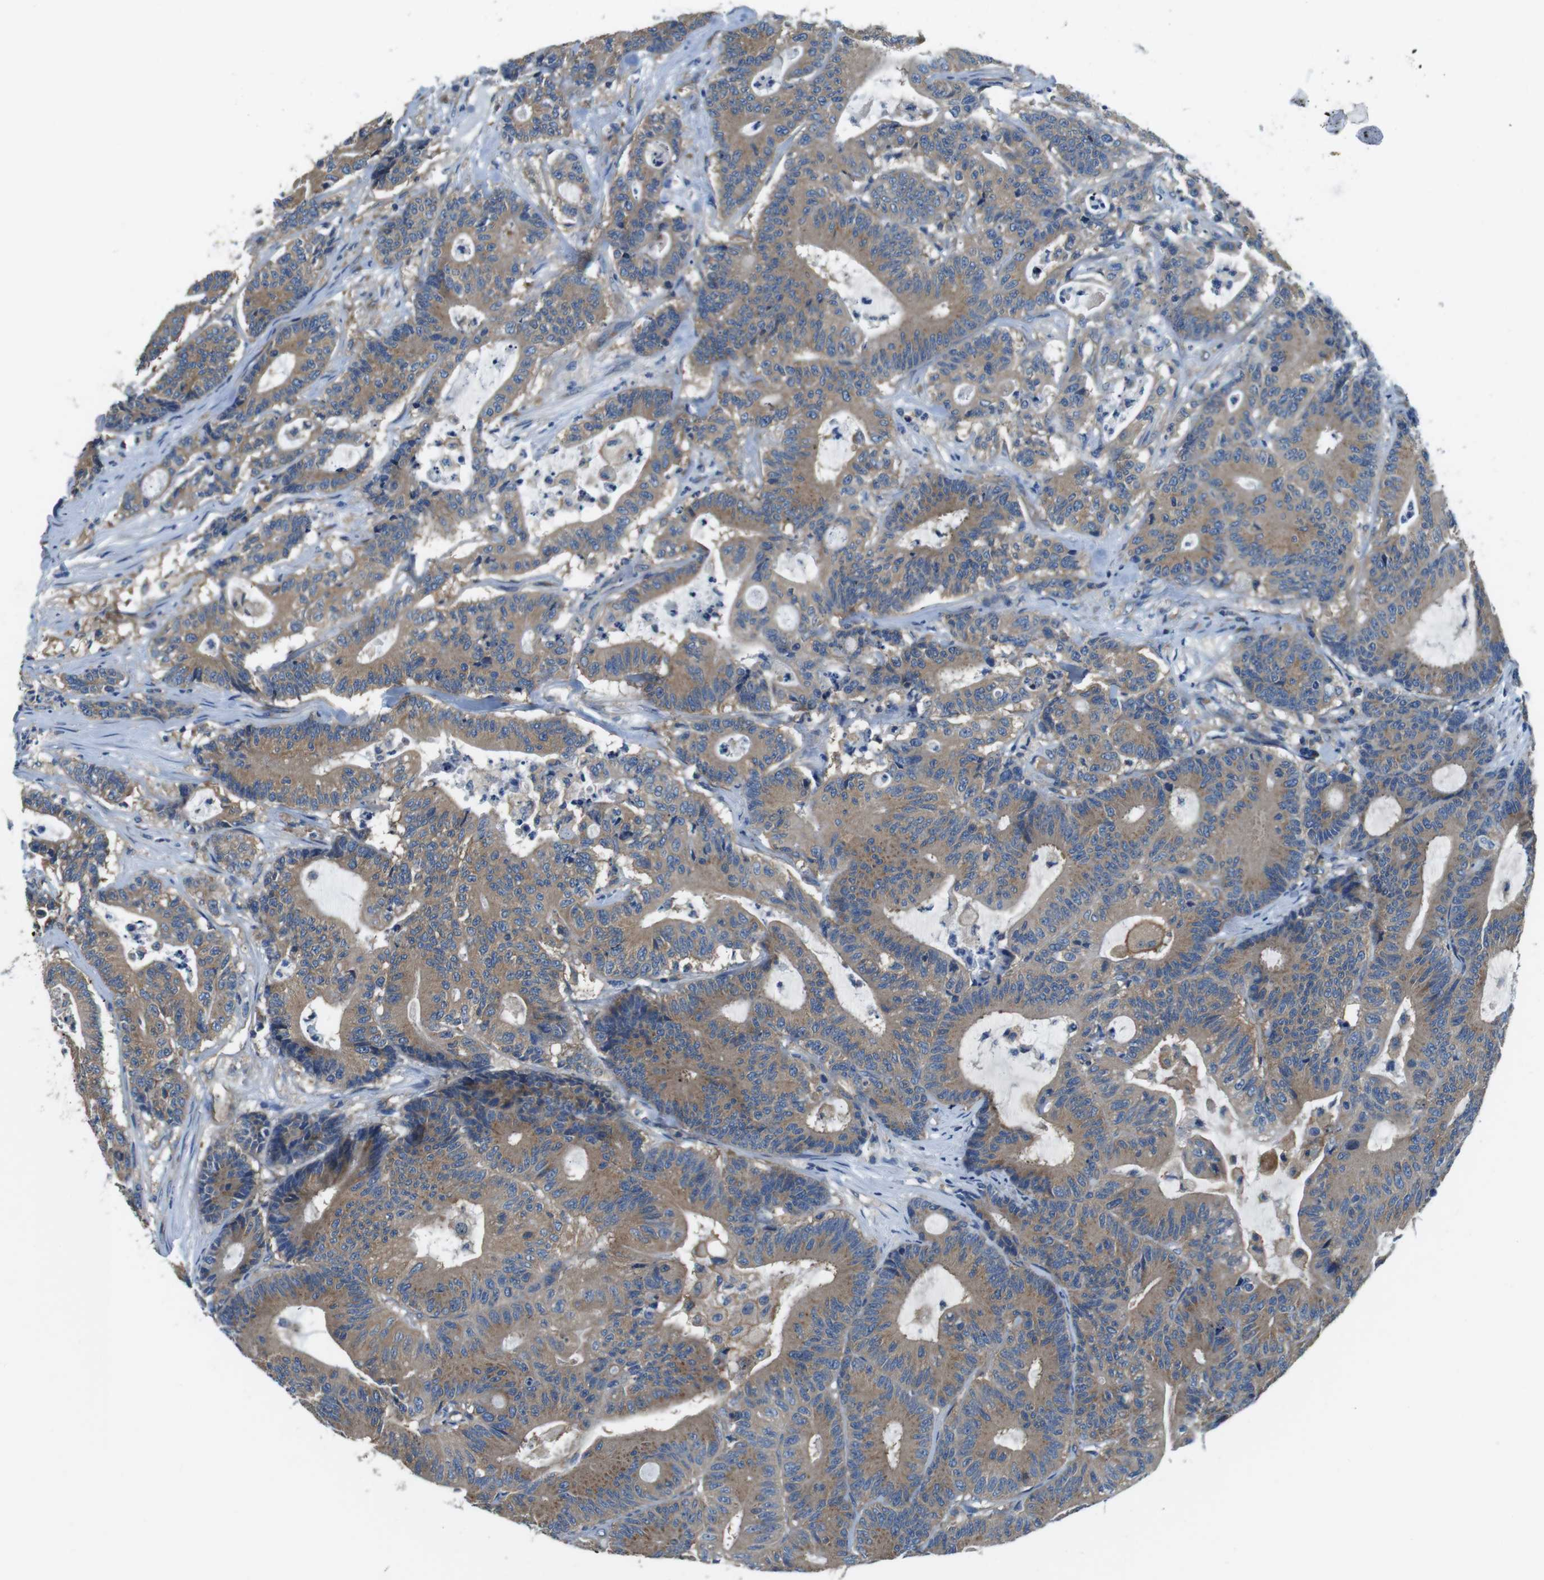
{"staining": {"intensity": "moderate", "quantity": ">75%", "location": "cytoplasmic/membranous"}, "tissue": "colorectal cancer", "cell_type": "Tumor cells", "image_type": "cancer", "snomed": [{"axis": "morphology", "description": "Adenocarcinoma, NOS"}, {"axis": "topography", "description": "Colon"}], "caption": "Moderate cytoplasmic/membranous staining for a protein is identified in about >75% of tumor cells of adenocarcinoma (colorectal) using immunohistochemistry.", "gene": "DENND4C", "patient": {"sex": "female", "age": 84}}